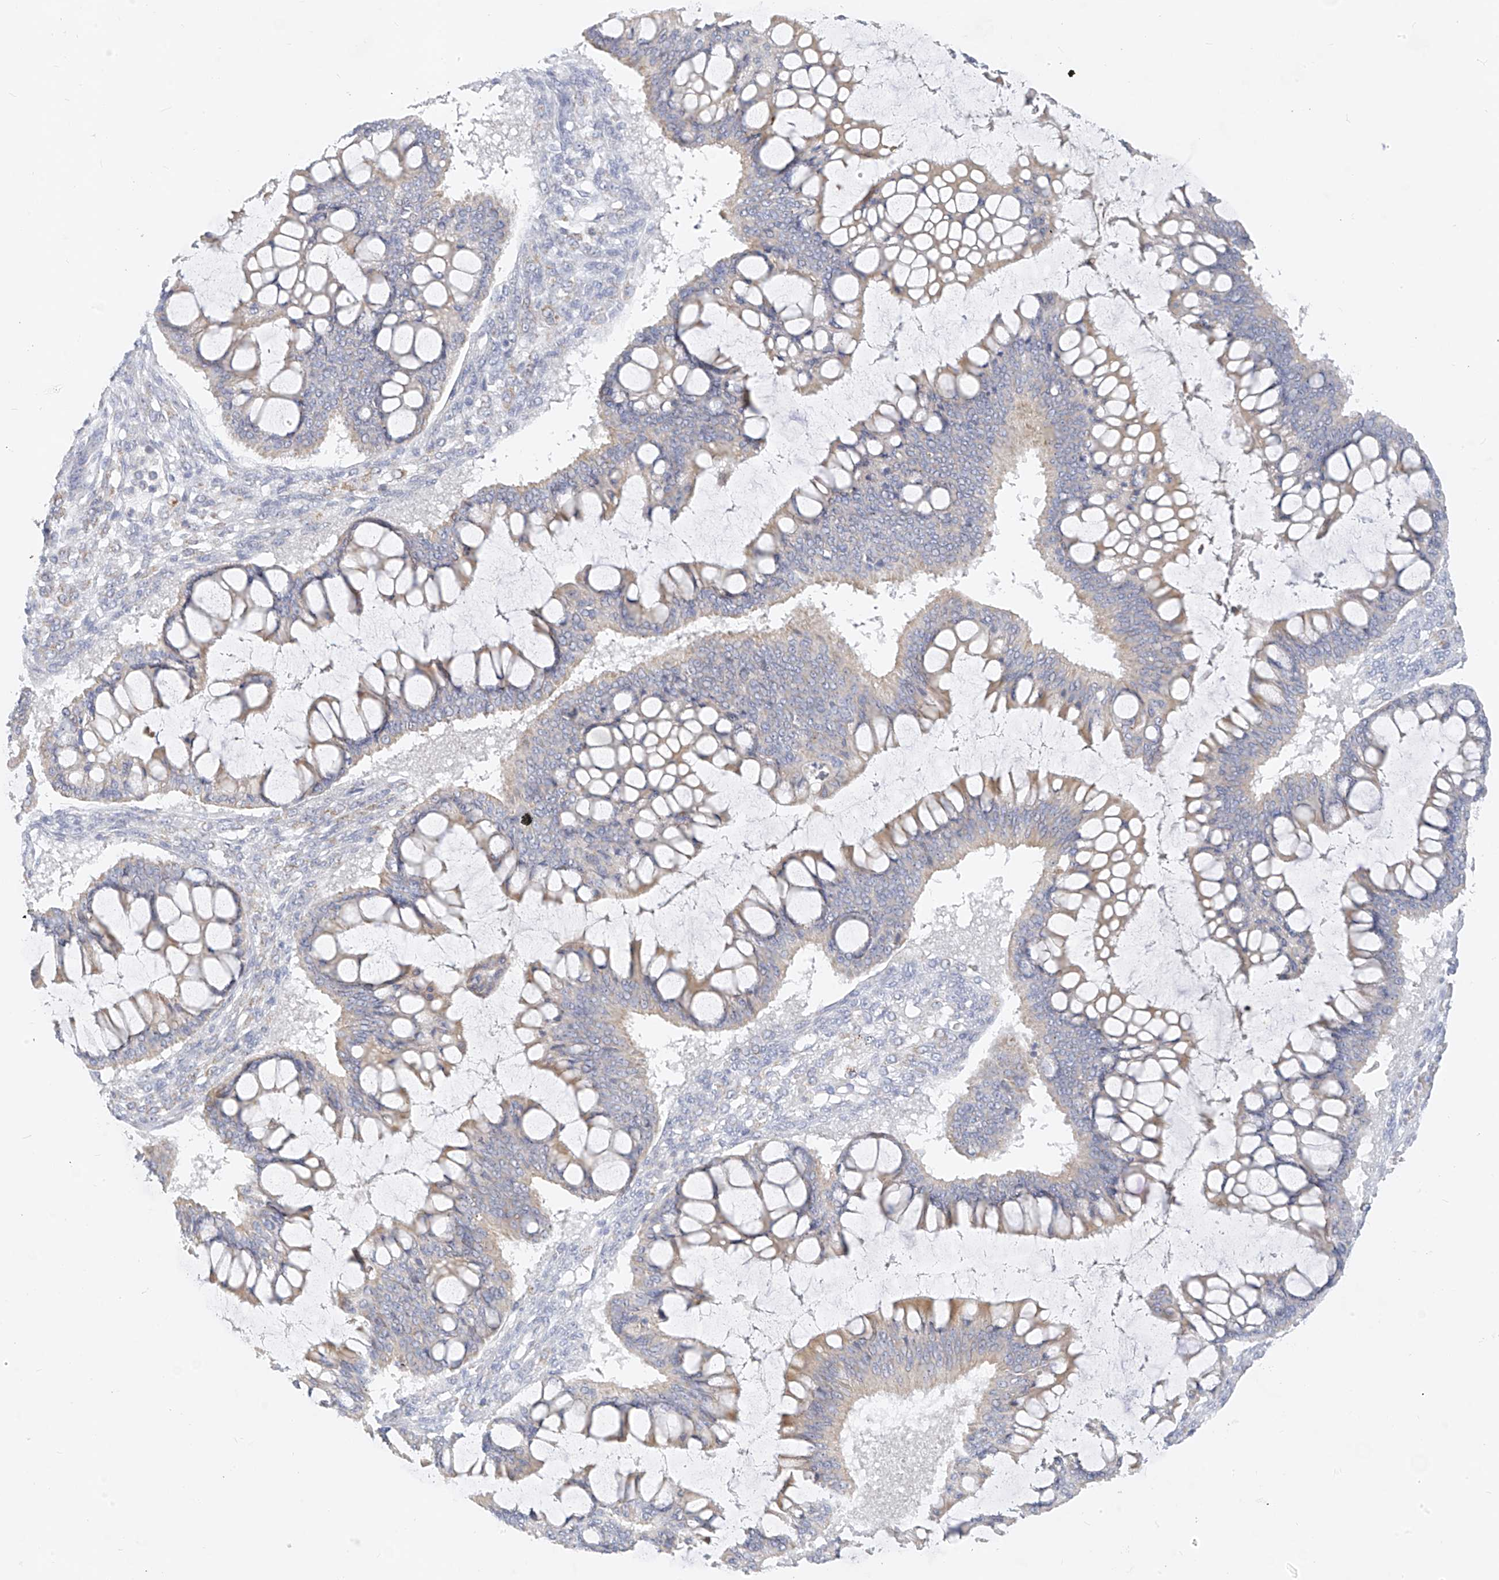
{"staining": {"intensity": "weak", "quantity": "<25%", "location": "cytoplasmic/membranous"}, "tissue": "ovarian cancer", "cell_type": "Tumor cells", "image_type": "cancer", "snomed": [{"axis": "morphology", "description": "Cystadenocarcinoma, mucinous, NOS"}, {"axis": "topography", "description": "Ovary"}], "caption": "Tumor cells show no significant protein positivity in ovarian mucinous cystadenocarcinoma.", "gene": "ZNF404", "patient": {"sex": "female", "age": 73}}